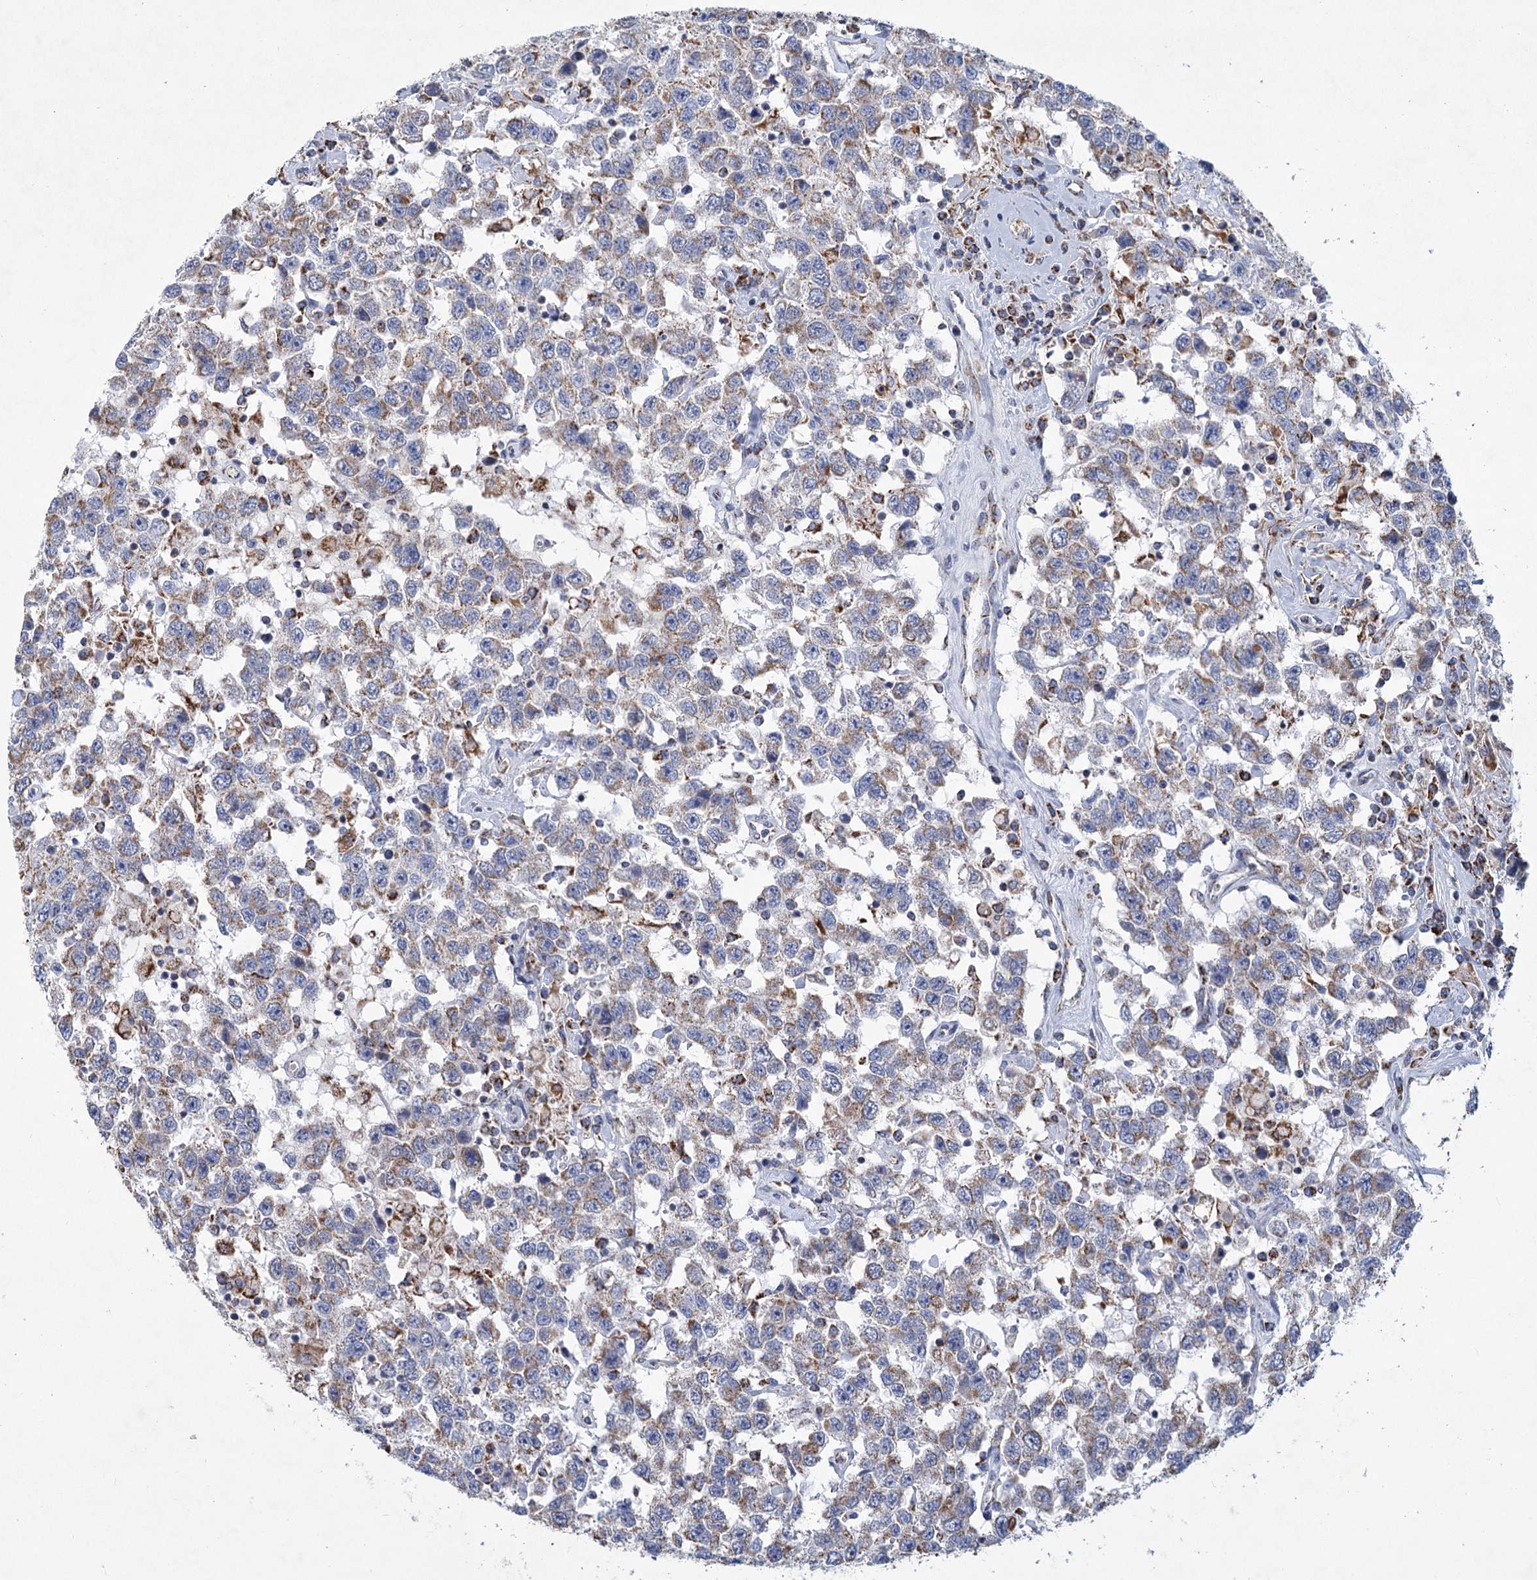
{"staining": {"intensity": "weak", "quantity": "<25%", "location": "cytoplasmic/membranous"}, "tissue": "testis cancer", "cell_type": "Tumor cells", "image_type": "cancer", "snomed": [{"axis": "morphology", "description": "Seminoma, NOS"}, {"axis": "topography", "description": "Testis"}], "caption": "IHC image of human testis seminoma stained for a protein (brown), which reveals no positivity in tumor cells.", "gene": "NDUFC2", "patient": {"sex": "male", "age": 41}}